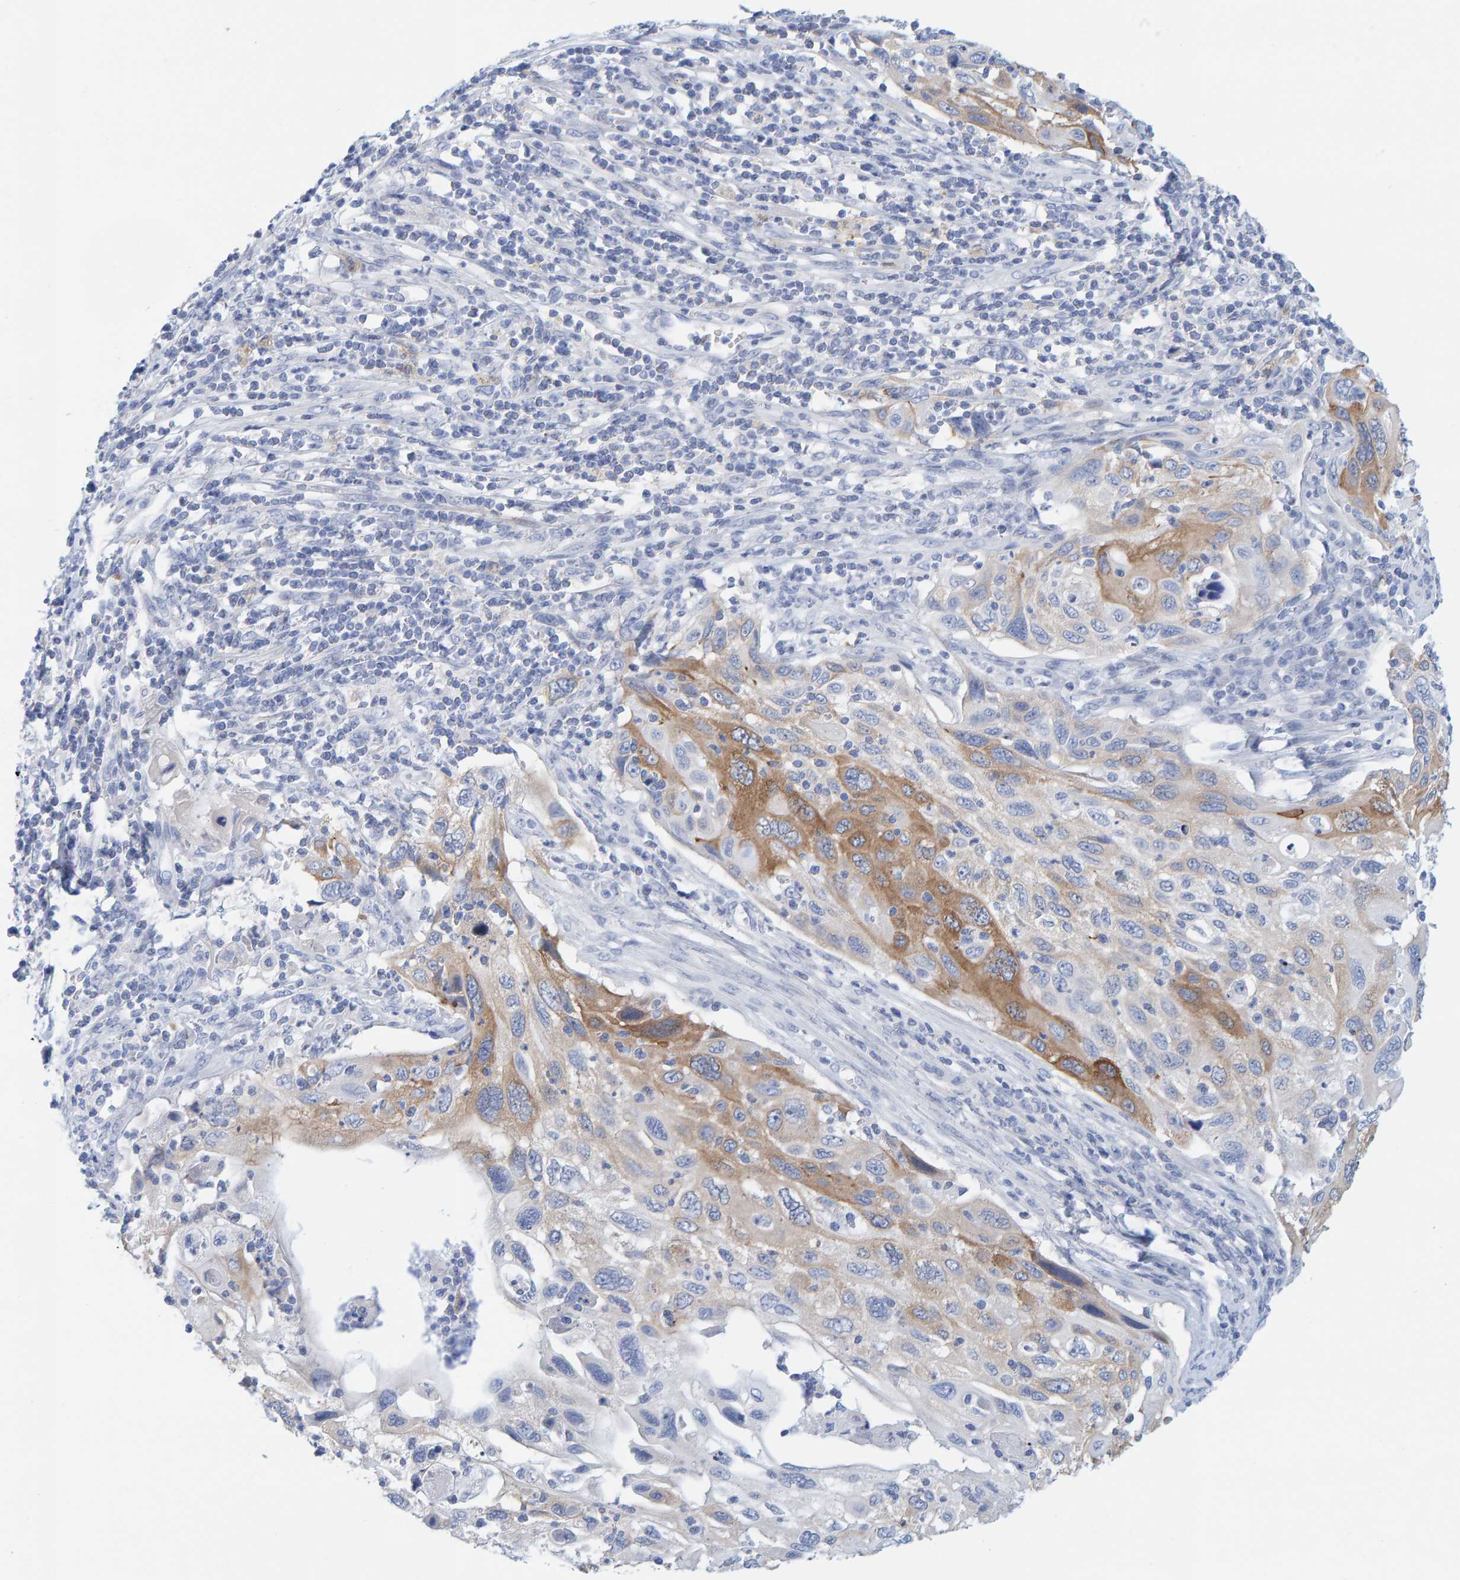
{"staining": {"intensity": "moderate", "quantity": "25%-75%", "location": "cytoplasmic/membranous"}, "tissue": "cervical cancer", "cell_type": "Tumor cells", "image_type": "cancer", "snomed": [{"axis": "morphology", "description": "Squamous cell carcinoma, NOS"}, {"axis": "topography", "description": "Cervix"}], "caption": "Cervical squamous cell carcinoma stained for a protein (brown) demonstrates moderate cytoplasmic/membranous positive expression in about 25%-75% of tumor cells.", "gene": "KLHL11", "patient": {"sex": "female", "age": 70}}